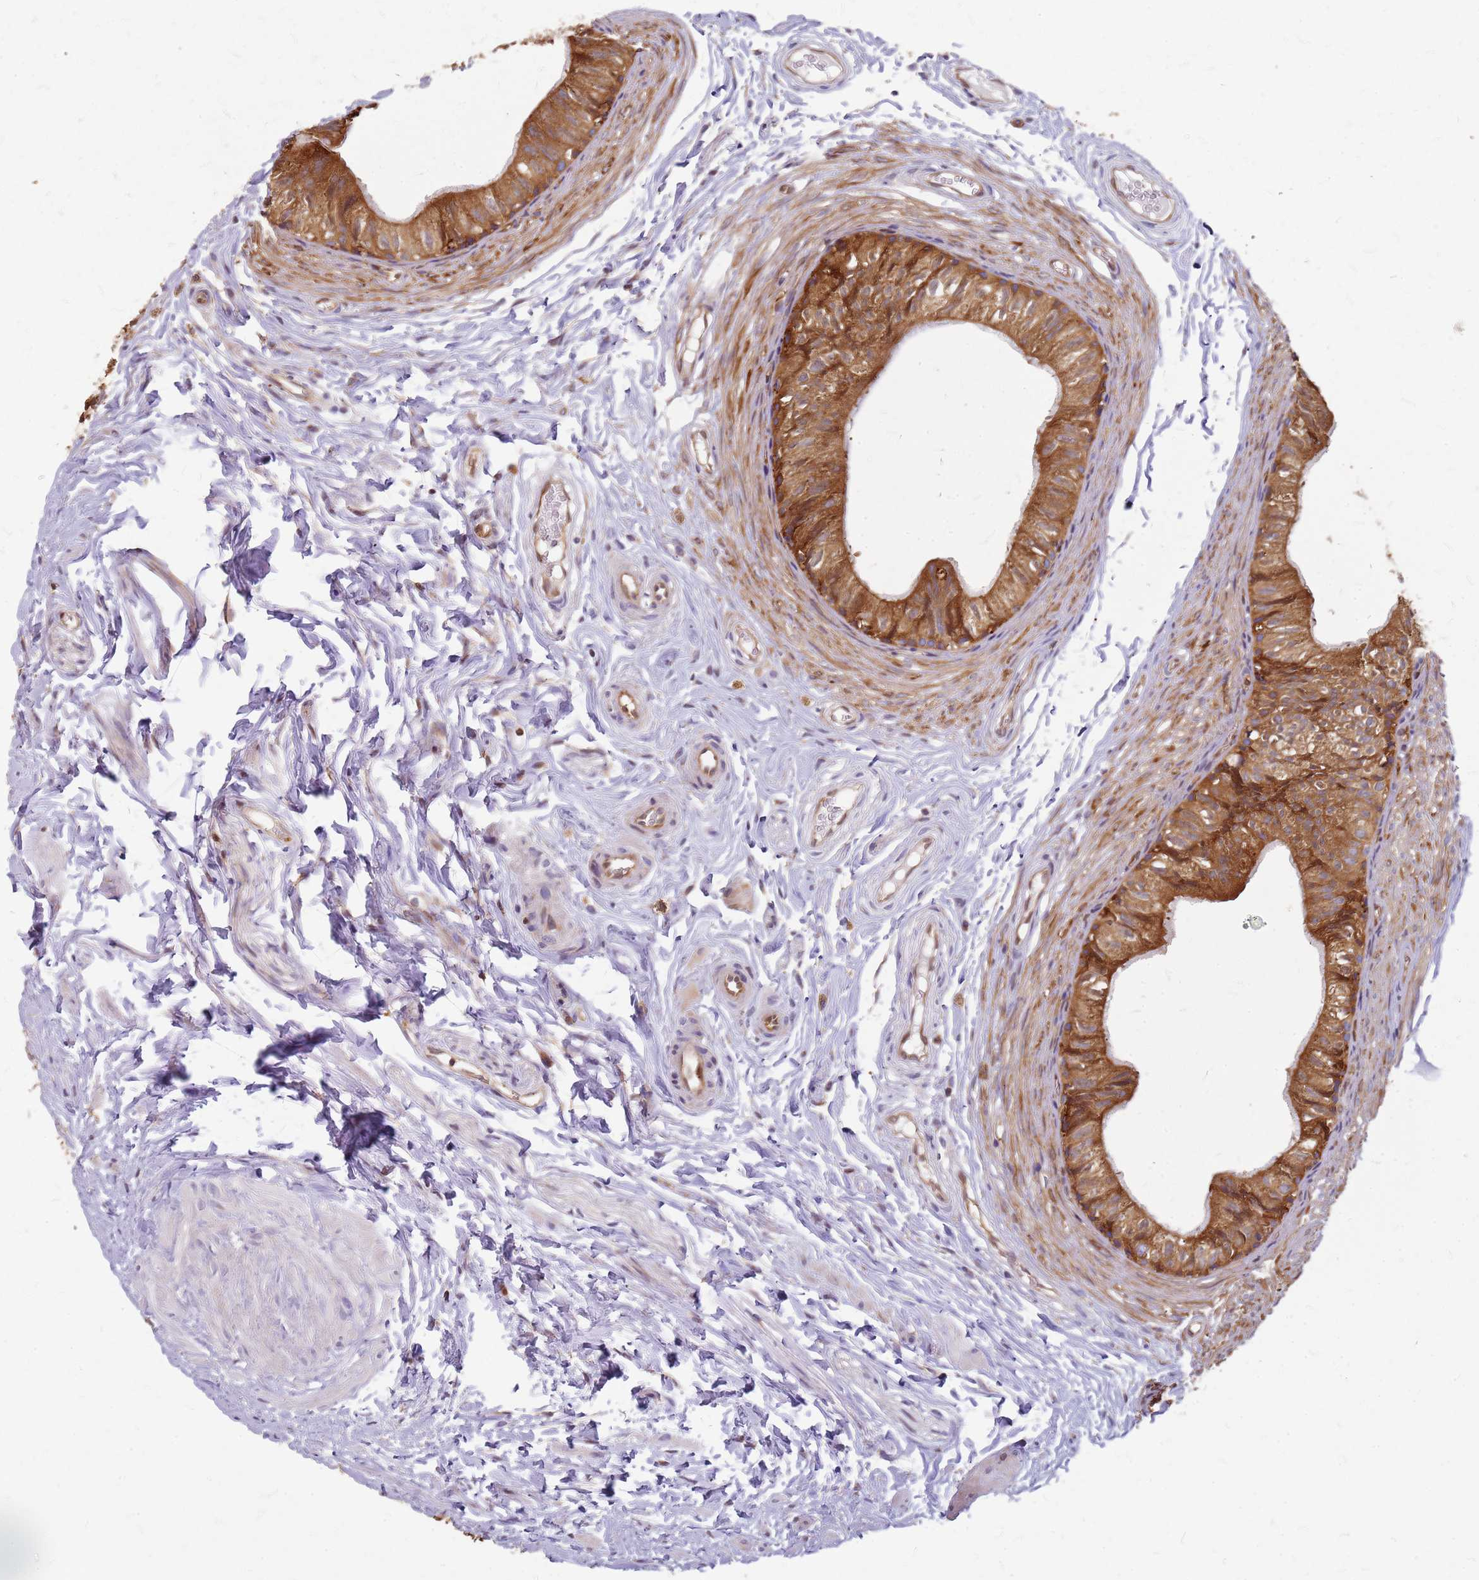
{"staining": {"intensity": "strong", "quantity": ">75%", "location": "cytoplasmic/membranous"}, "tissue": "epididymis", "cell_type": "Glandular cells", "image_type": "normal", "snomed": [{"axis": "morphology", "description": "Normal tissue, NOS"}, {"axis": "topography", "description": "Epididymis"}], "caption": "Protein staining of unremarkable epididymis exhibits strong cytoplasmic/membranous expression in about >75% of glandular cells.", "gene": "HDX", "patient": {"sex": "male", "age": 37}}